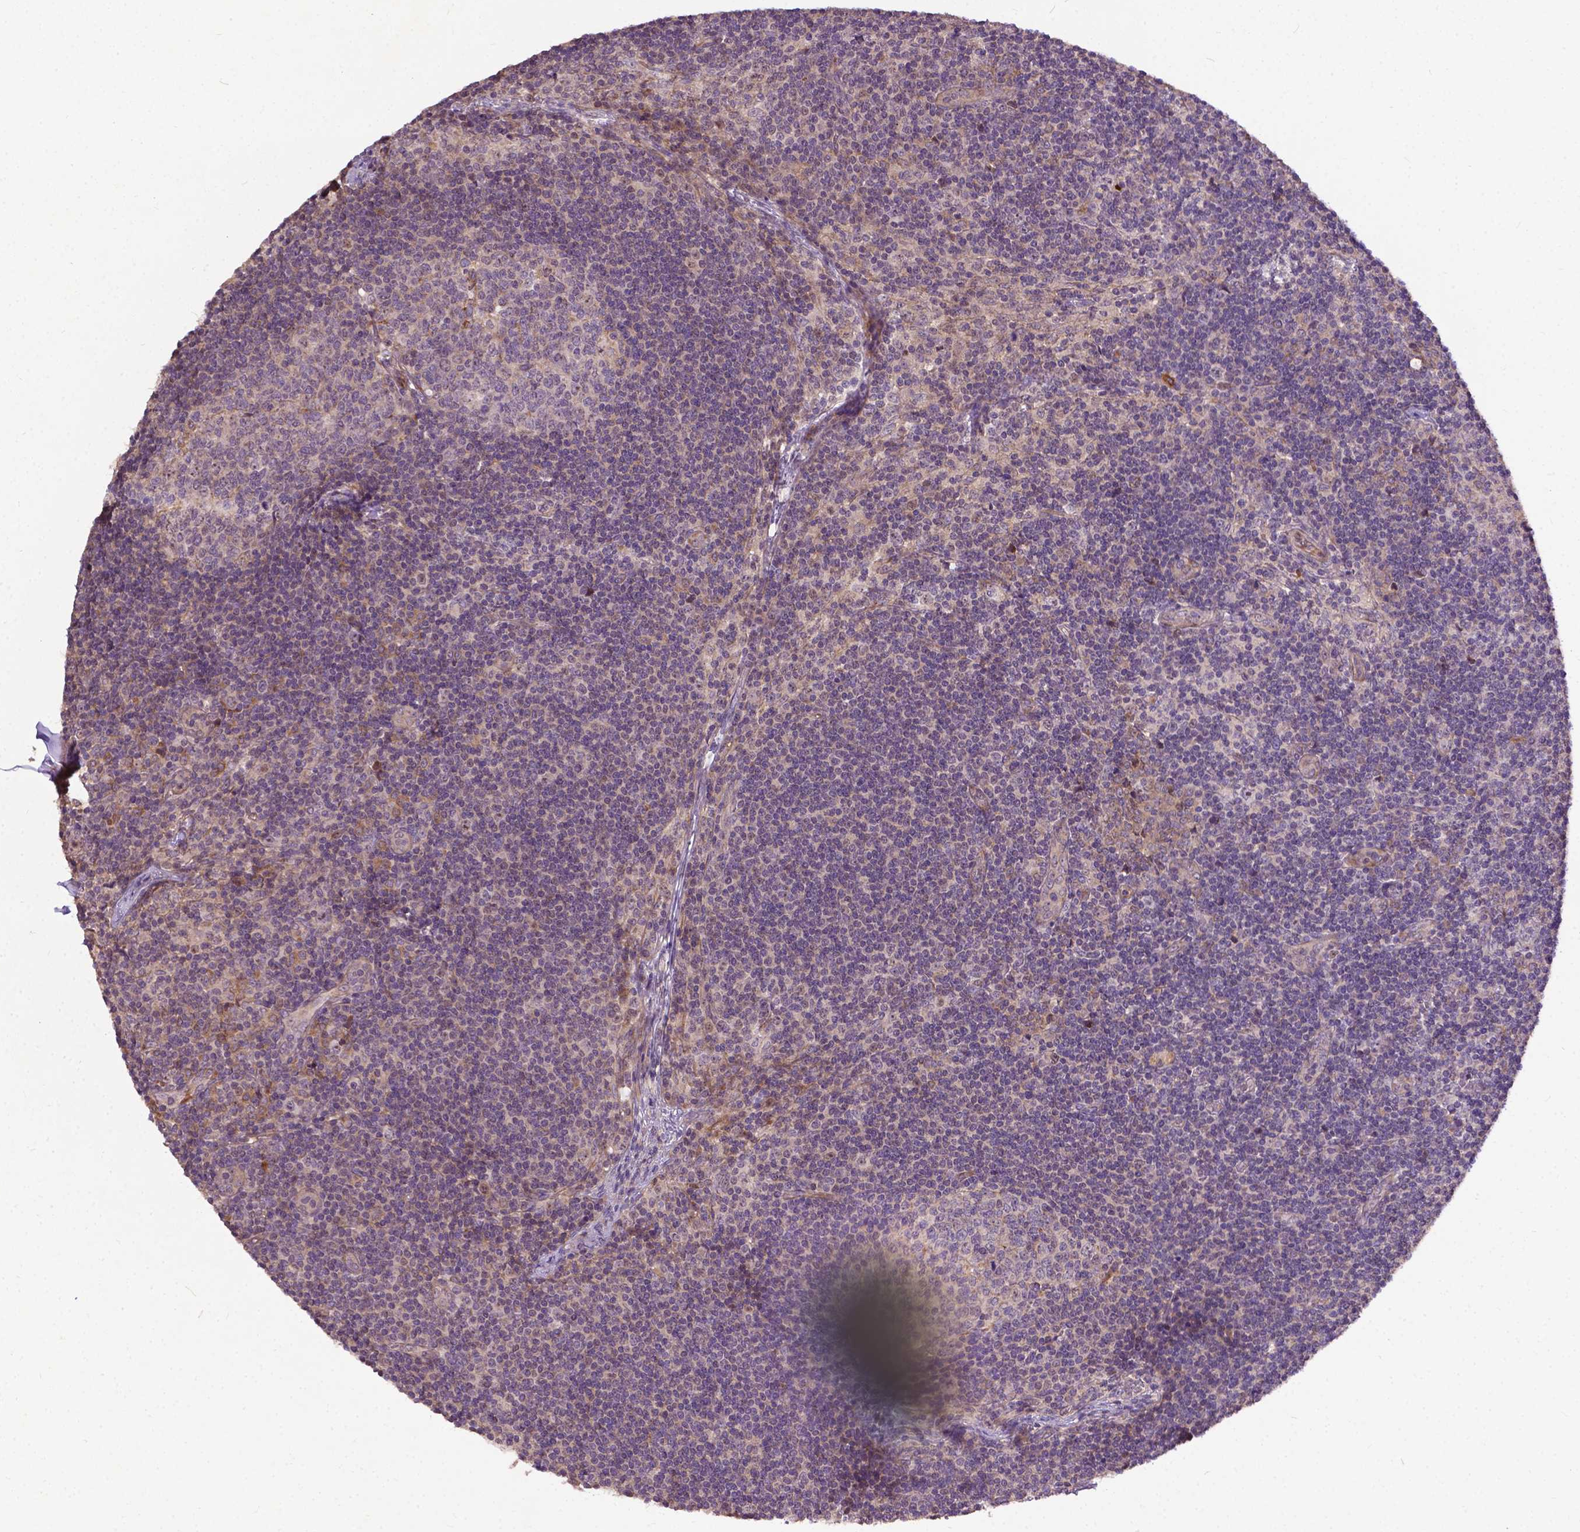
{"staining": {"intensity": "negative", "quantity": "none", "location": "none"}, "tissue": "lymph node", "cell_type": "Germinal center cells", "image_type": "normal", "snomed": [{"axis": "morphology", "description": "Normal tissue, NOS"}, {"axis": "topography", "description": "Lymph node"}], "caption": "High power microscopy photomicrograph of an immunohistochemistry (IHC) histopathology image of unremarkable lymph node, revealing no significant positivity in germinal center cells.", "gene": "PARP3", "patient": {"sex": "female", "age": 41}}